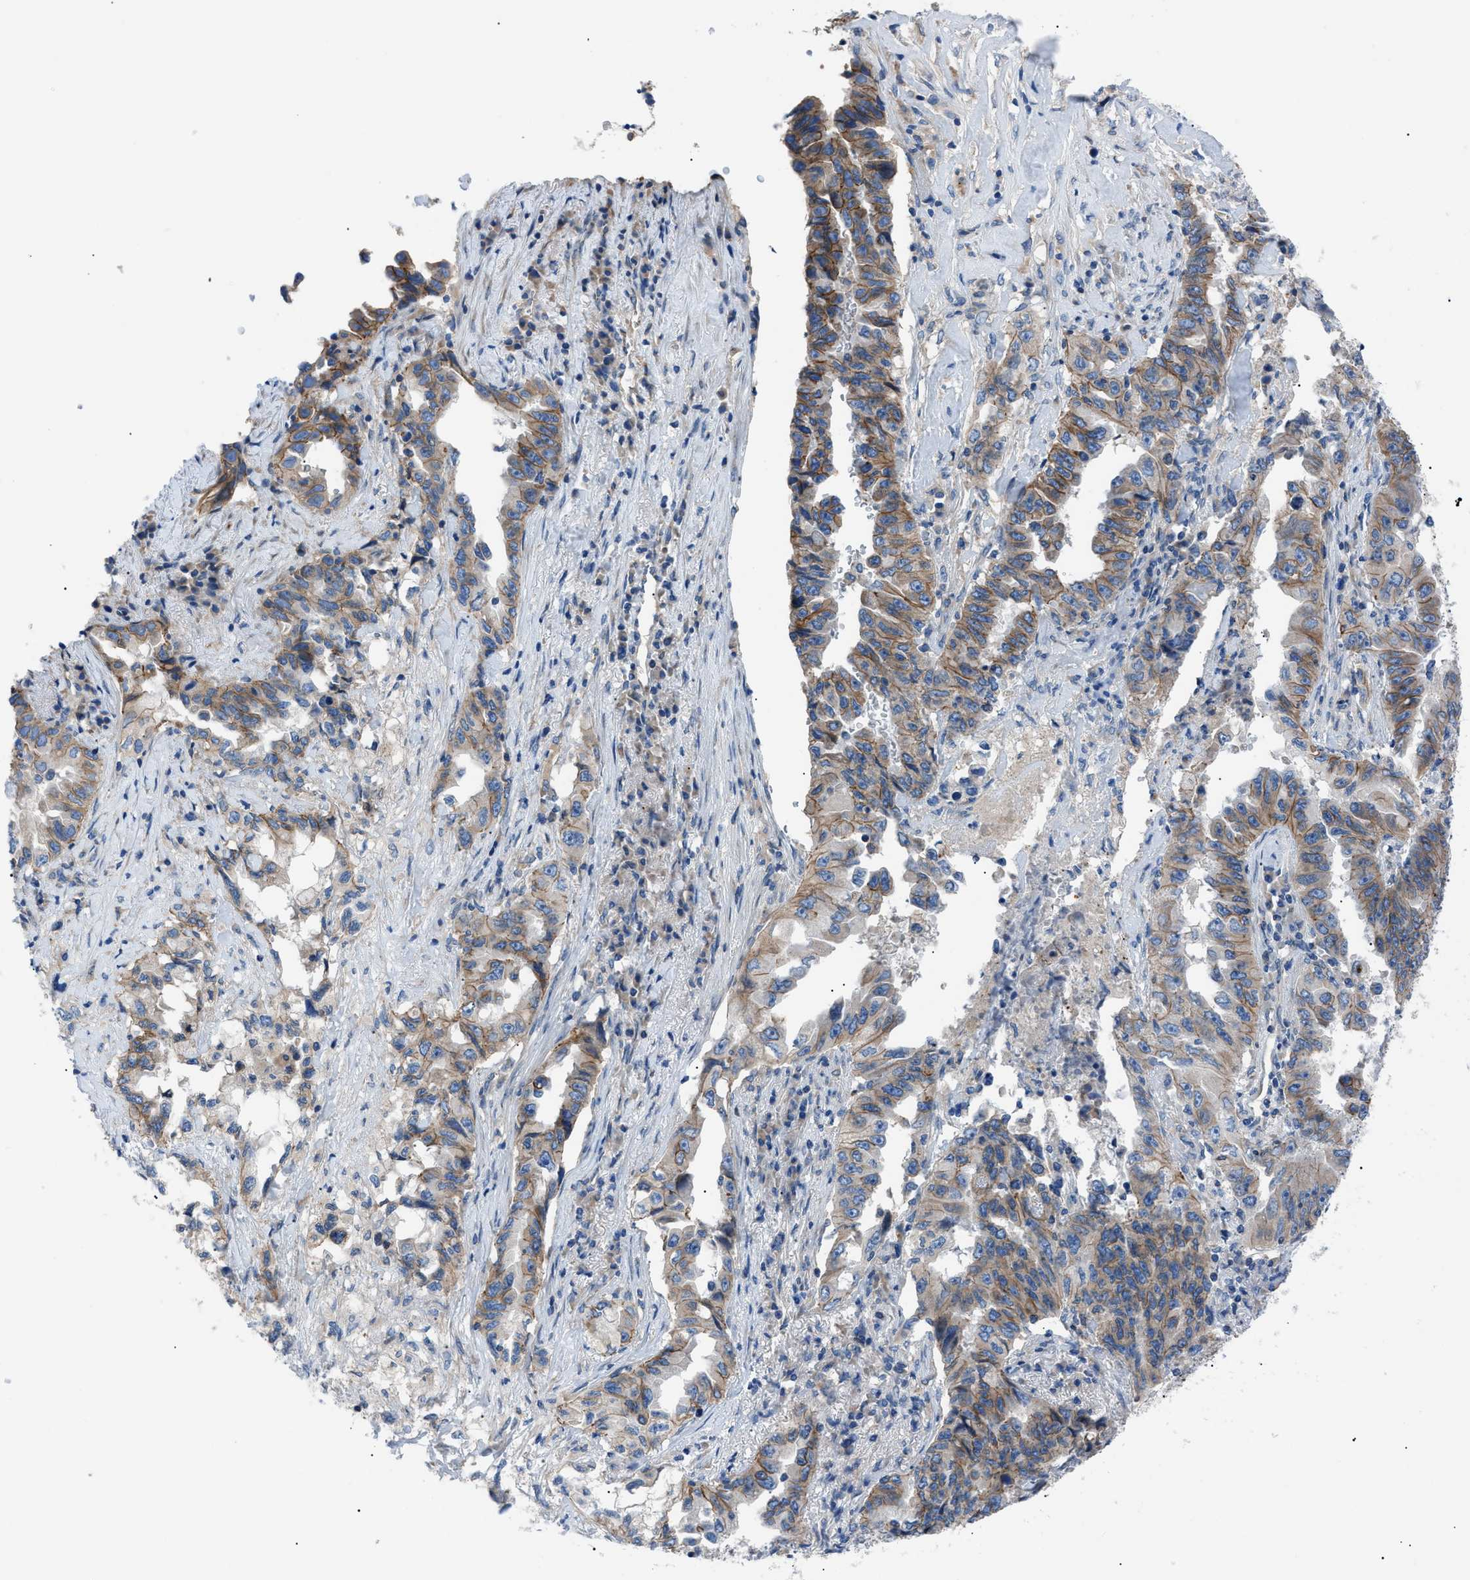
{"staining": {"intensity": "moderate", "quantity": ">75%", "location": "cytoplasmic/membranous"}, "tissue": "lung cancer", "cell_type": "Tumor cells", "image_type": "cancer", "snomed": [{"axis": "morphology", "description": "Adenocarcinoma, NOS"}, {"axis": "topography", "description": "Lung"}], "caption": "Tumor cells exhibit medium levels of moderate cytoplasmic/membranous expression in about >75% of cells in lung cancer (adenocarcinoma). (brown staining indicates protein expression, while blue staining denotes nuclei).", "gene": "ZDHHC24", "patient": {"sex": "female", "age": 51}}